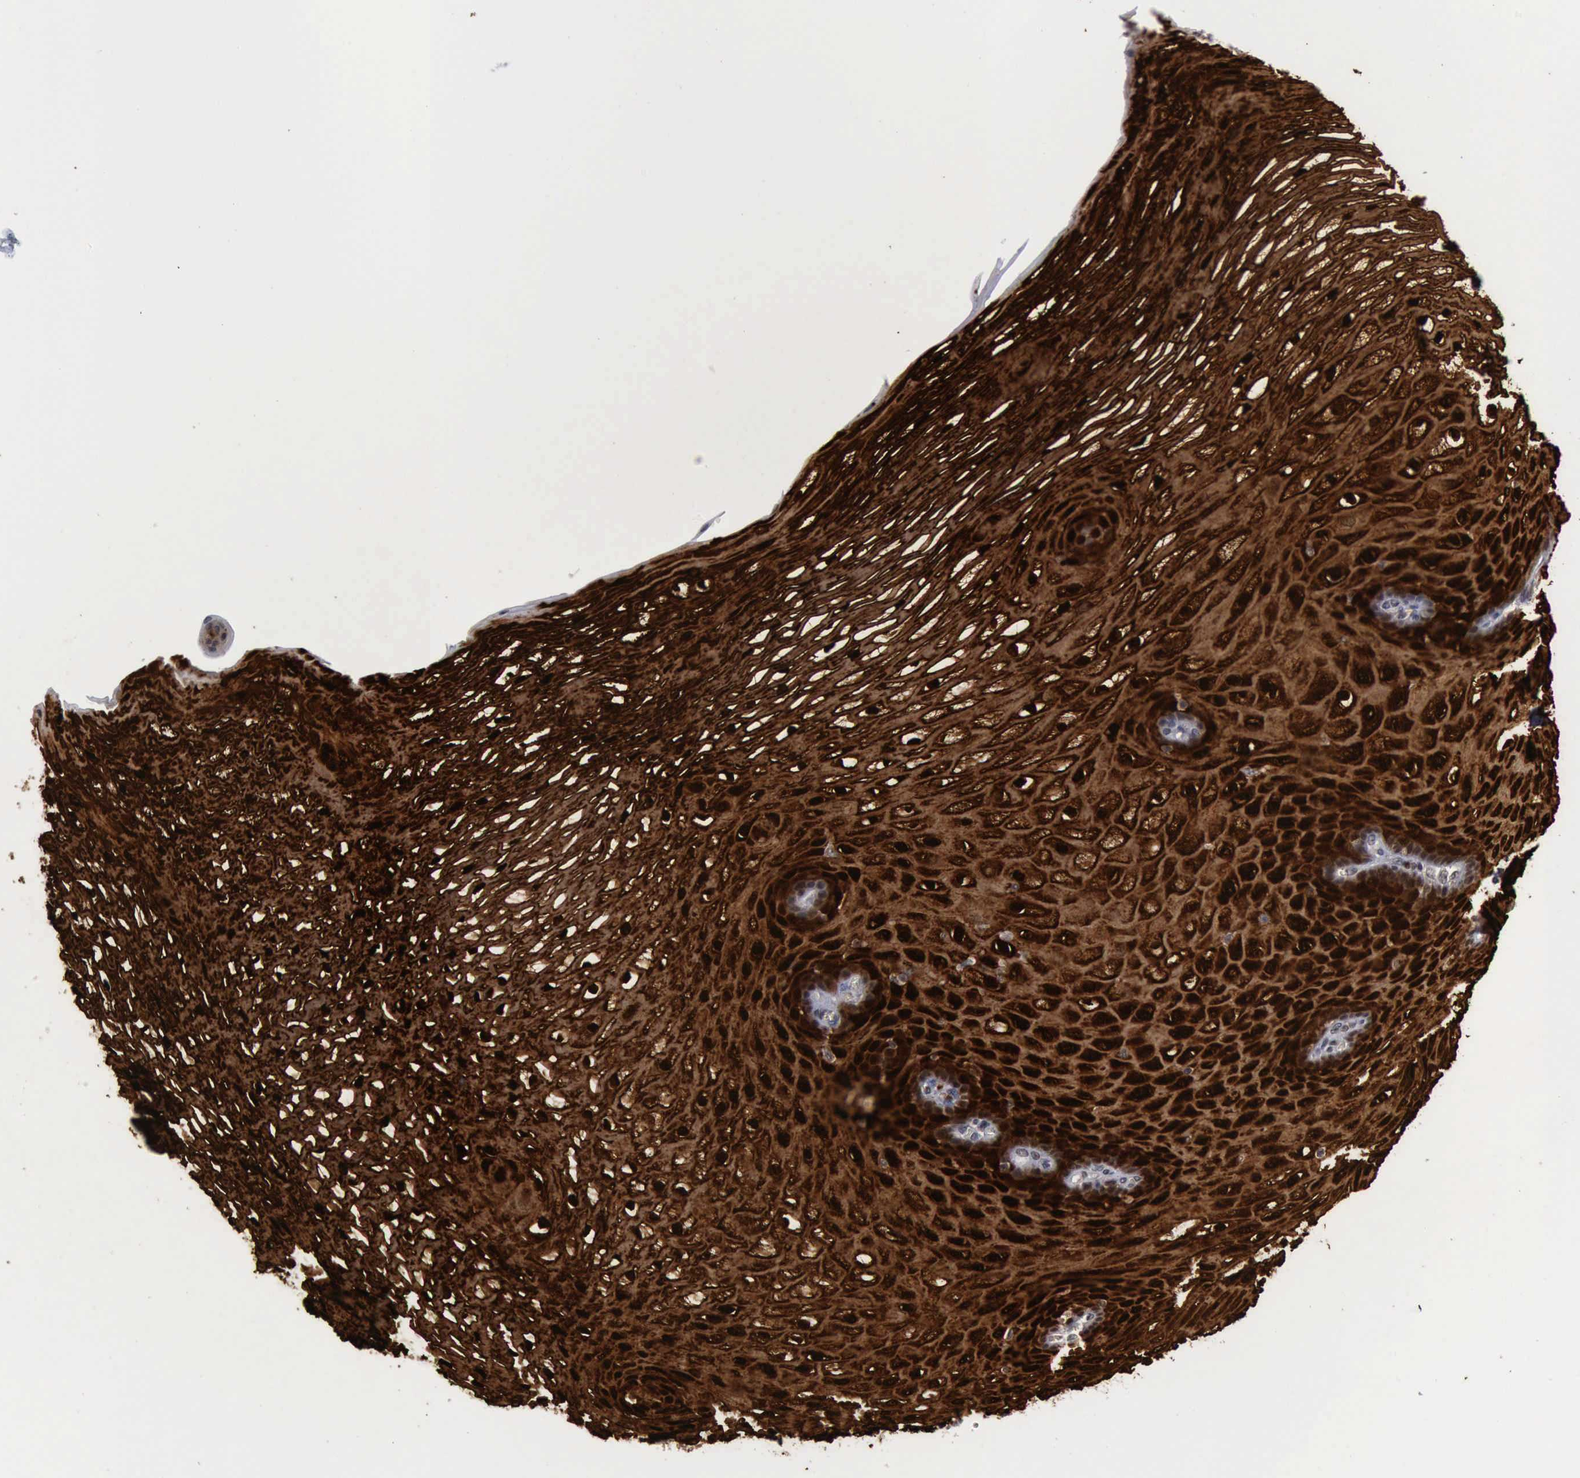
{"staining": {"intensity": "strong", "quantity": ">75%", "location": "cytoplasmic/membranous,nuclear"}, "tissue": "esophagus", "cell_type": "Squamous epithelial cells", "image_type": "normal", "snomed": [{"axis": "morphology", "description": "Normal tissue, NOS"}, {"axis": "morphology", "description": "Adenocarcinoma, NOS"}, {"axis": "topography", "description": "Esophagus"}, {"axis": "topography", "description": "Stomach"}], "caption": "Immunohistochemistry (IHC) (DAB (3,3'-diaminobenzidine)) staining of unremarkable human esophagus shows strong cytoplasmic/membranous,nuclear protein staining in about >75% of squamous epithelial cells. The staining was performed using DAB to visualize the protein expression in brown, while the nuclei were stained in blue with hematoxylin (Magnification: 20x).", "gene": "CSTA", "patient": {"sex": "male", "age": 62}}